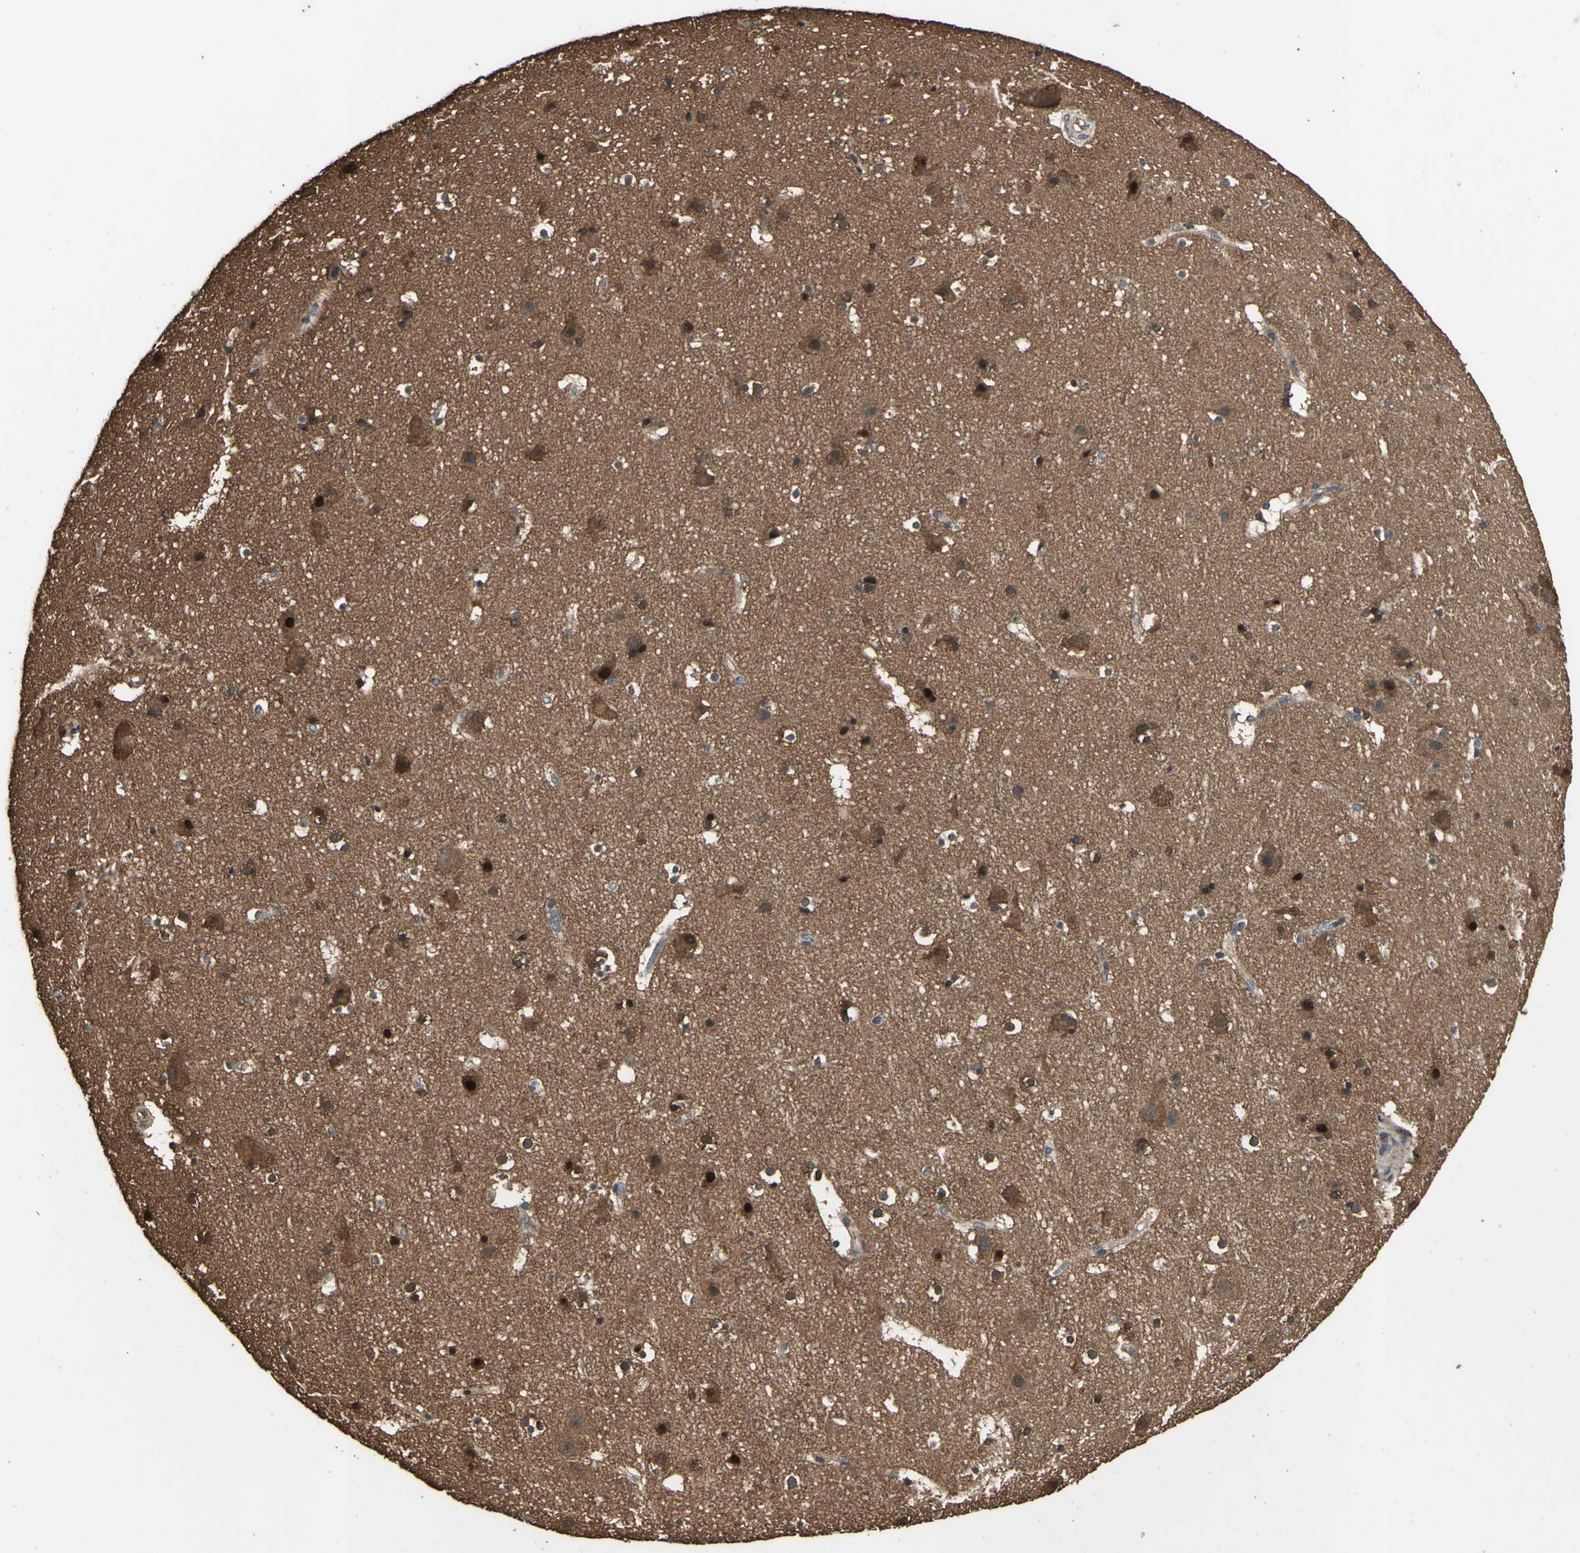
{"staining": {"intensity": "moderate", "quantity": ">75%", "location": "cytoplasmic/membranous"}, "tissue": "cerebral cortex", "cell_type": "Endothelial cells", "image_type": "normal", "snomed": [{"axis": "morphology", "description": "Normal tissue, NOS"}, {"axis": "topography", "description": "Cerebral cortex"}], "caption": "Moderate cytoplasmic/membranous protein positivity is seen in about >75% of endothelial cells in cerebral cortex.", "gene": "TSPO", "patient": {"sex": "male", "age": 45}}